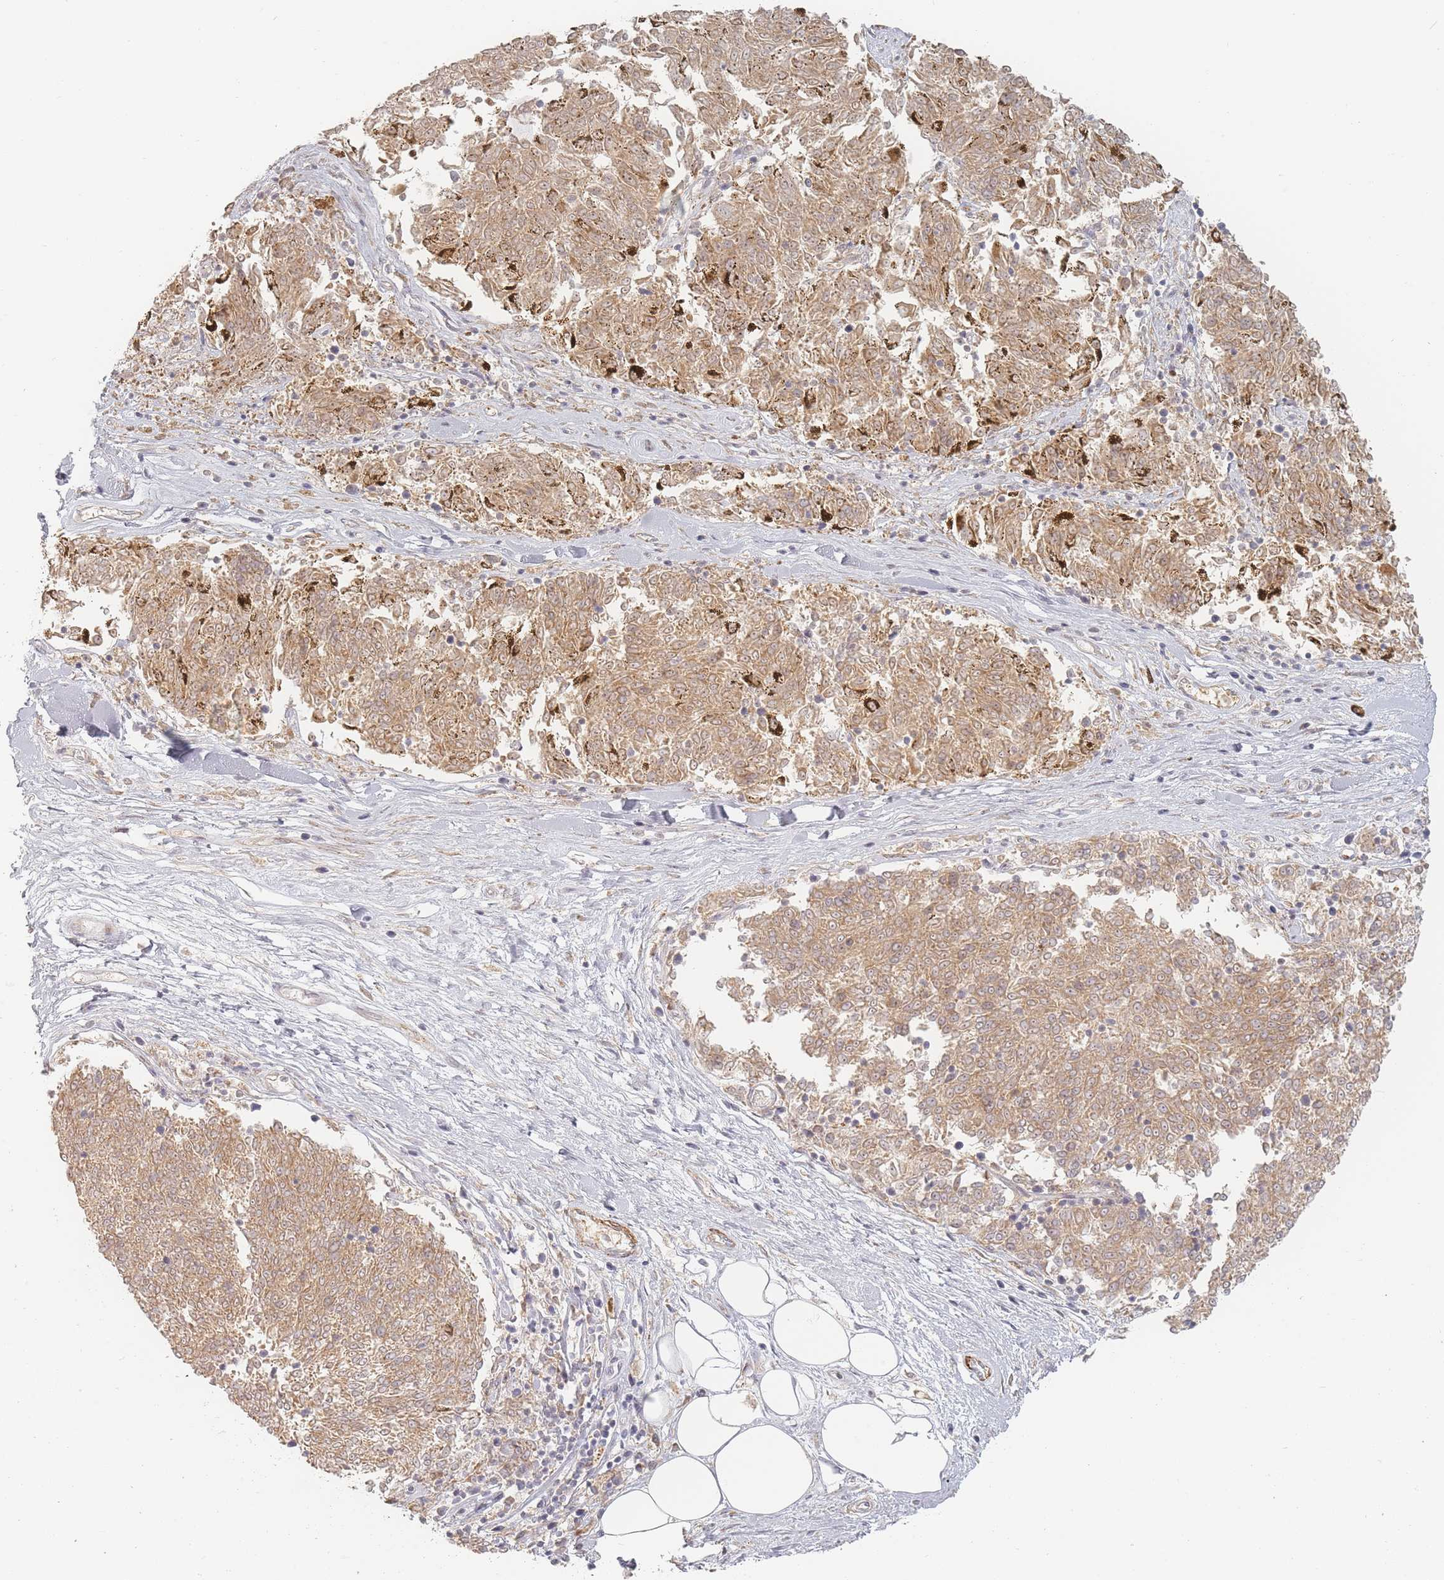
{"staining": {"intensity": "moderate", "quantity": ">75%", "location": "cytoplasmic/membranous"}, "tissue": "melanoma", "cell_type": "Tumor cells", "image_type": "cancer", "snomed": [{"axis": "morphology", "description": "Malignant melanoma, NOS"}, {"axis": "topography", "description": "Skin"}], "caption": "There is medium levels of moderate cytoplasmic/membranous expression in tumor cells of malignant melanoma, as demonstrated by immunohistochemical staining (brown color).", "gene": "ZKSCAN7", "patient": {"sex": "female", "age": 72}}